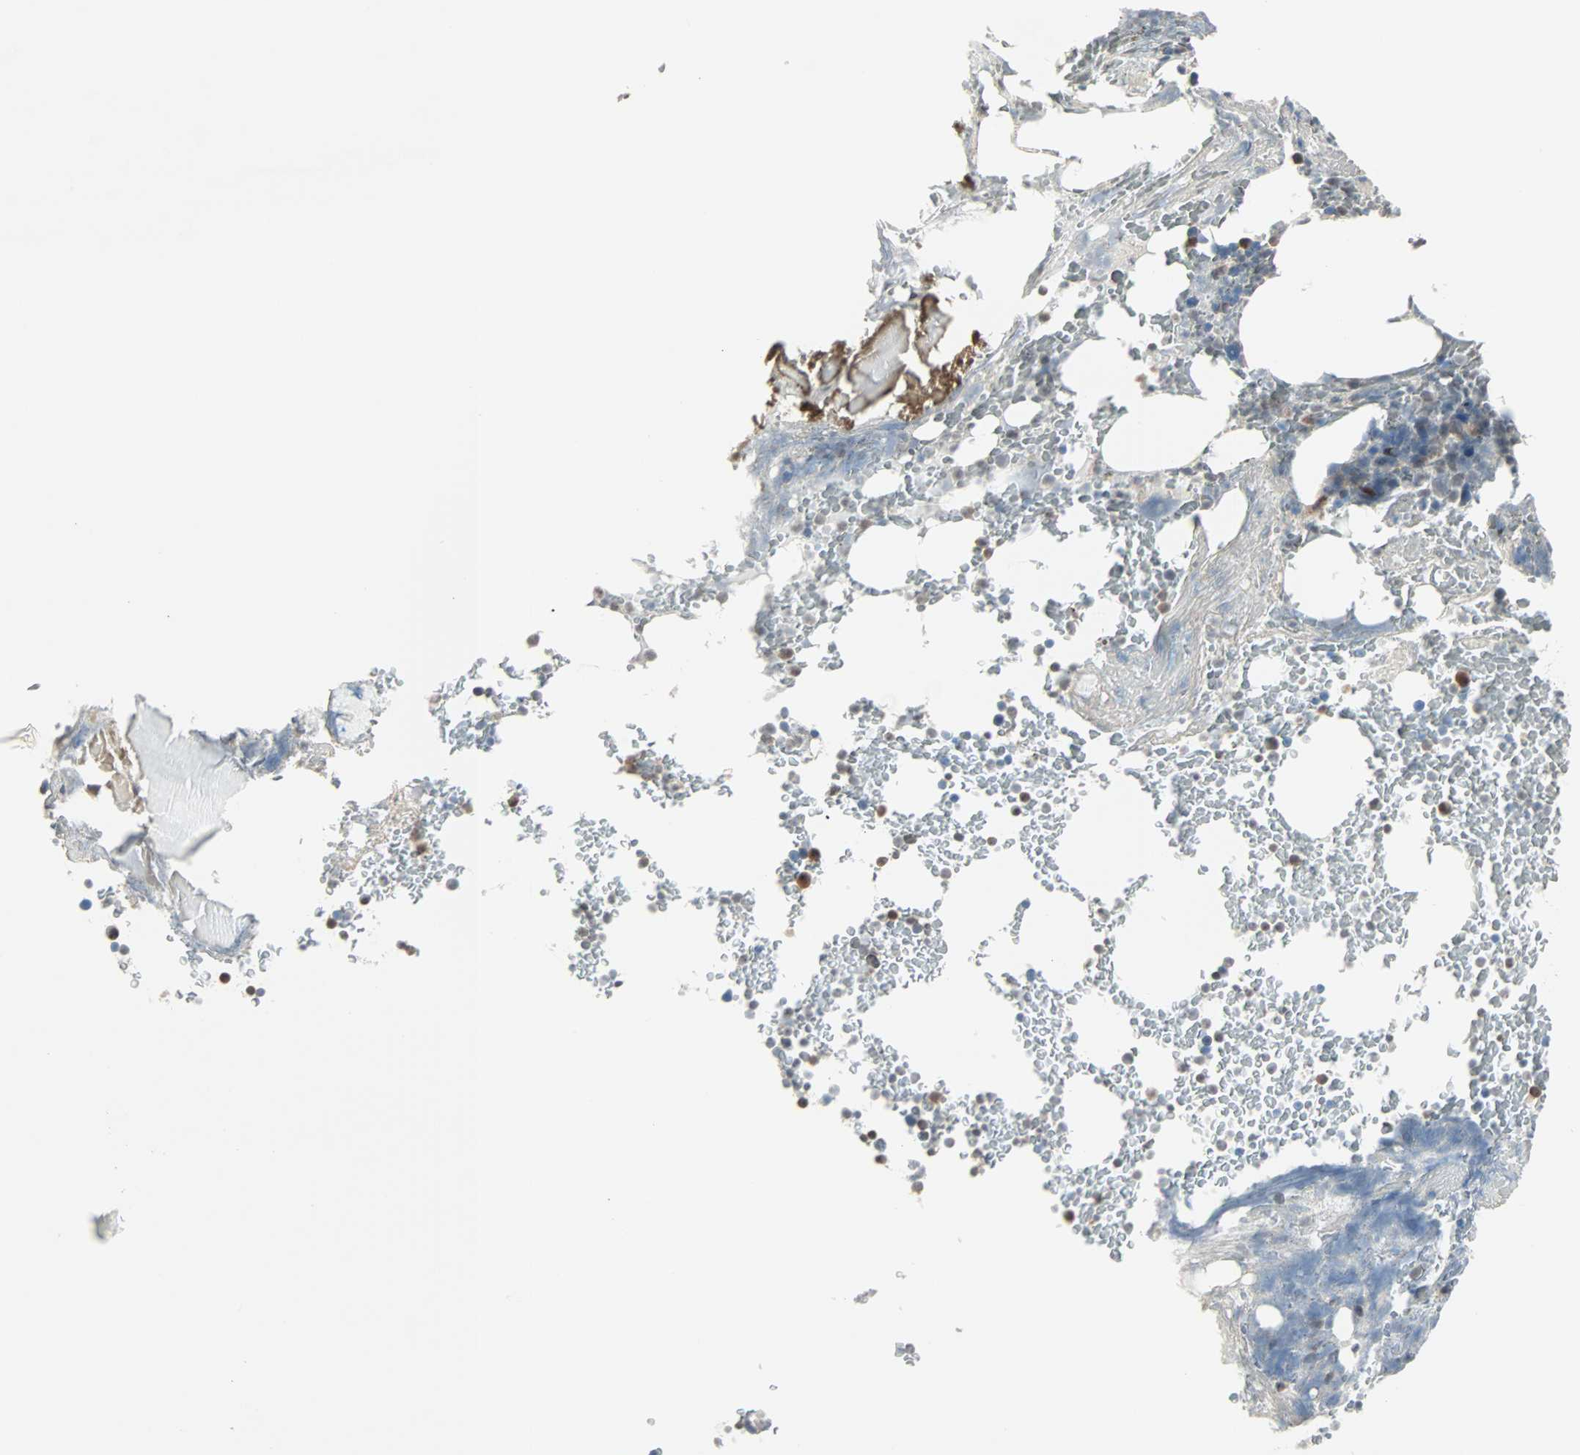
{"staining": {"intensity": "moderate", "quantity": "<25%", "location": "cytoplasmic/membranous"}, "tissue": "bone marrow", "cell_type": "Hematopoietic cells", "image_type": "normal", "snomed": [{"axis": "morphology", "description": "Normal tissue, NOS"}, {"axis": "topography", "description": "Bone marrow"}], "caption": "High-power microscopy captured an immunohistochemistry micrograph of normal bone marrow, revealing moderate cytoplasmic/membranous staining in about <25% of hematopoietic cells. The staining was performed using DAB, with brown indicating positive protein expression. Nuclei are stained blue with hematoxylin.", "gene": "KDM4A", "patient": {"sex": "female", "age": 66}}